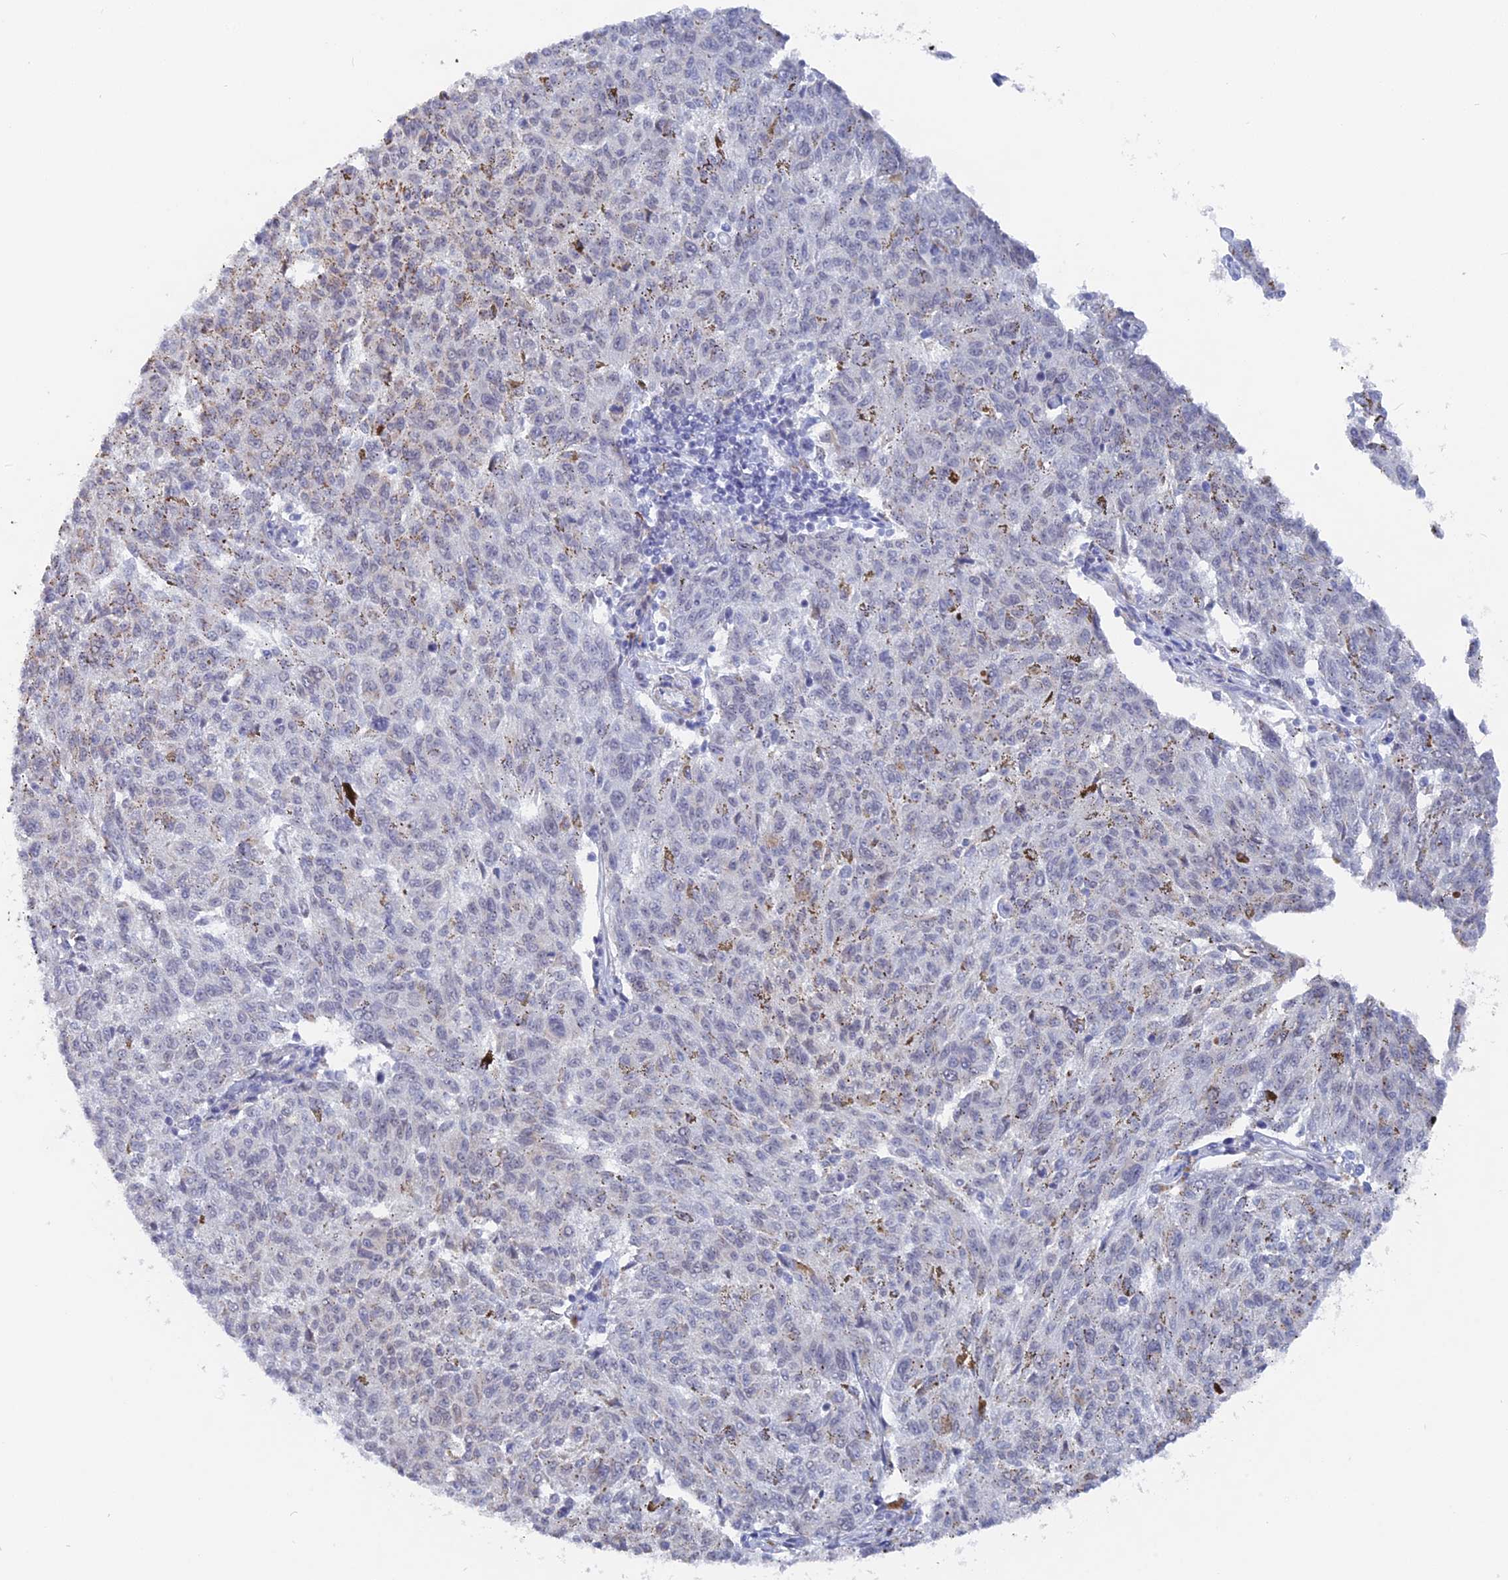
{"staining": {"intensity": "negative", "quantity": "none", "location": "none"}, "tissue": "melanoma", "cell_type": "Tumor cells", "image_type": "cancer", "snomed": [{"axis": "morphology", "description": "Malignant melanoma, NOS"}, {"axis": "topography", "description": "Skin"}], "caption": "This histopathology image is of melanoma stained with immunohistochemistry (IHC) to label a protein in brown with the nuclei are counter-stained blue. There is no positivity in tumor cells.", "gene": "BRD2", "patient": {"sex": "female", "age": 72}}